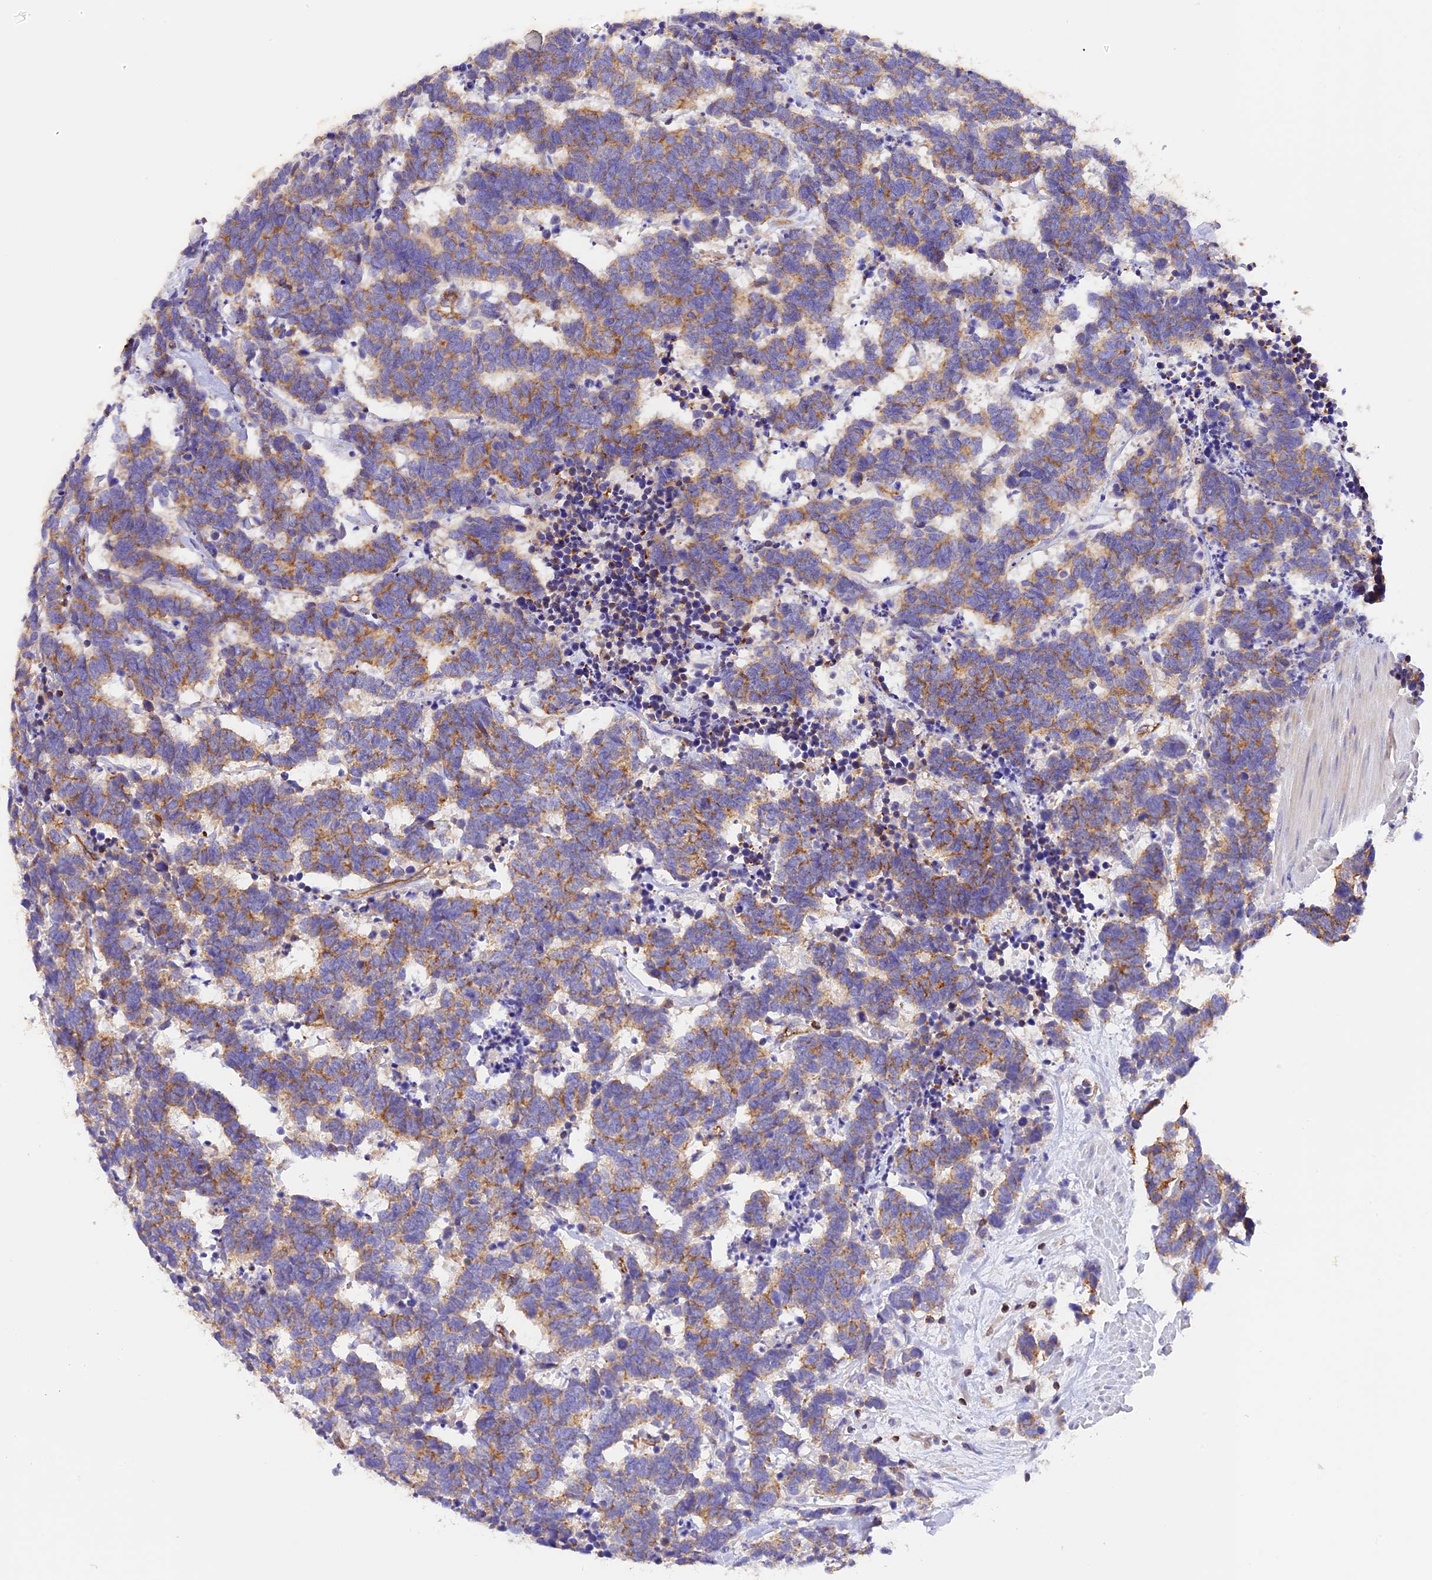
{"staining": {"intensity": "moderate", "quantity": ">75%", "location": "cytoplasmic/membranous"}, "tissue": "carcinoid", "cell_type": "Tumor cells", "image_type": "cancer", "snomed": [{"axis": "morphology", "description": "Carcinoma, NOS"}, {"axis": "morphology", "description": "Carcinoid, malignant, NOS"}, {"axis": "topography", "description": "Urinary bladder"}], "caption": "Tumor cells show medium levels of moderate cytoplasmic/membranous staining in about >75% of cells in carcinoid (malignant).", "gene": "FAM193A", "patient": {"sex": "male", "age": 57}}